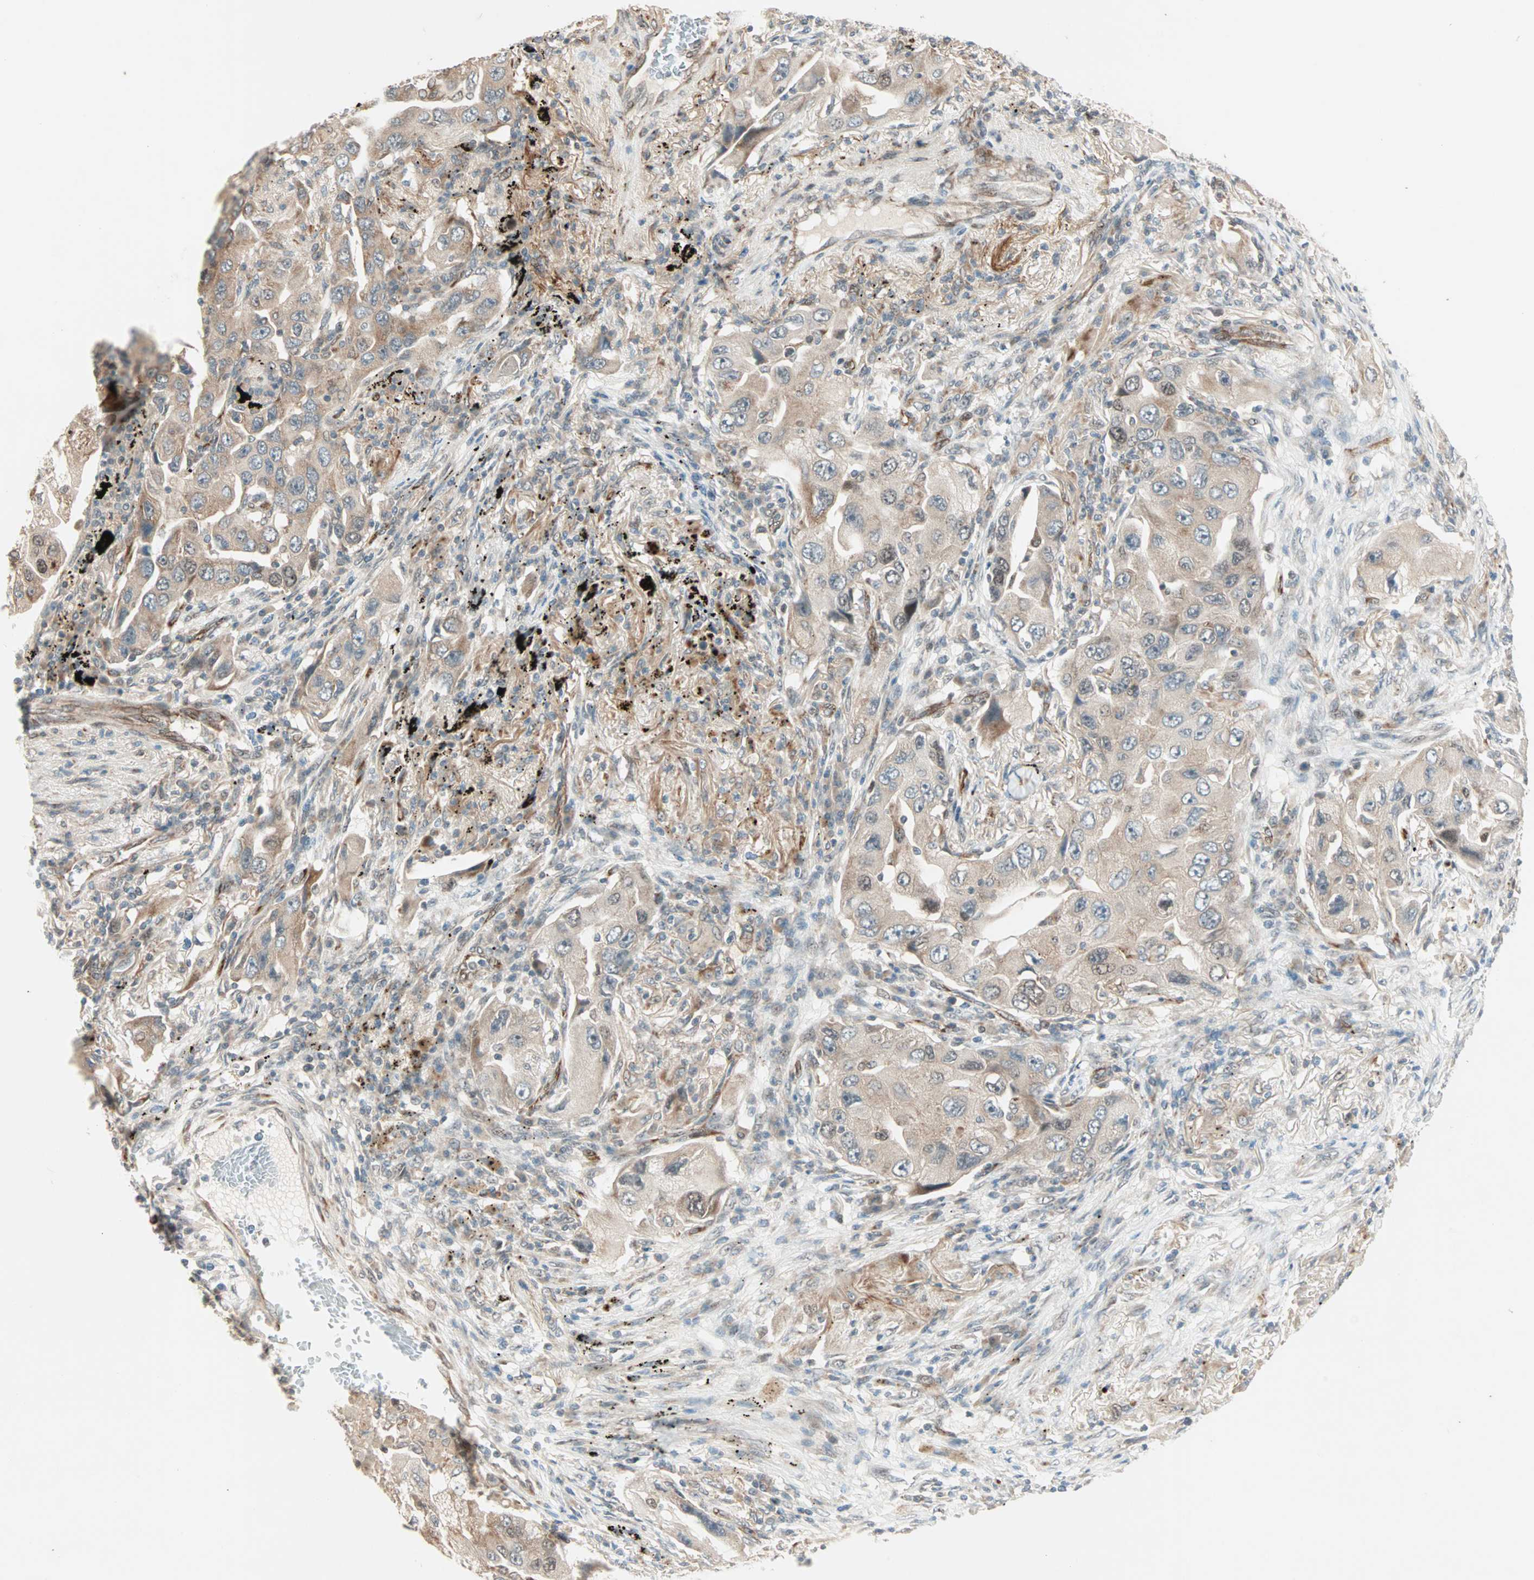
{"staining": {"intensity": "weak", "quantity": ">75%", "location": "cytoplasmic/membranous,nuclear"}, "tissue": "lung cancer", "cell_type": "Tumor cells", "image_type": "cancer", "snomed": [{"axis": "morphology", "description": "Adenocarcinoma, NOS"}, {"axis": "topography", "description": "Lung"}], "caption": "Adenocarcinoma (lung) stained with immunohistochemistry shows weak cytoplasmic/membranous and nuclear positivity in about >75% of tumor cells. The staining was performed using DAB, with brown indicating positive protein expression. Nuclei are stained blue with hematoxylin.", "gene": "ZNF37A", "patient": {"sex": "female", "age": 65}}